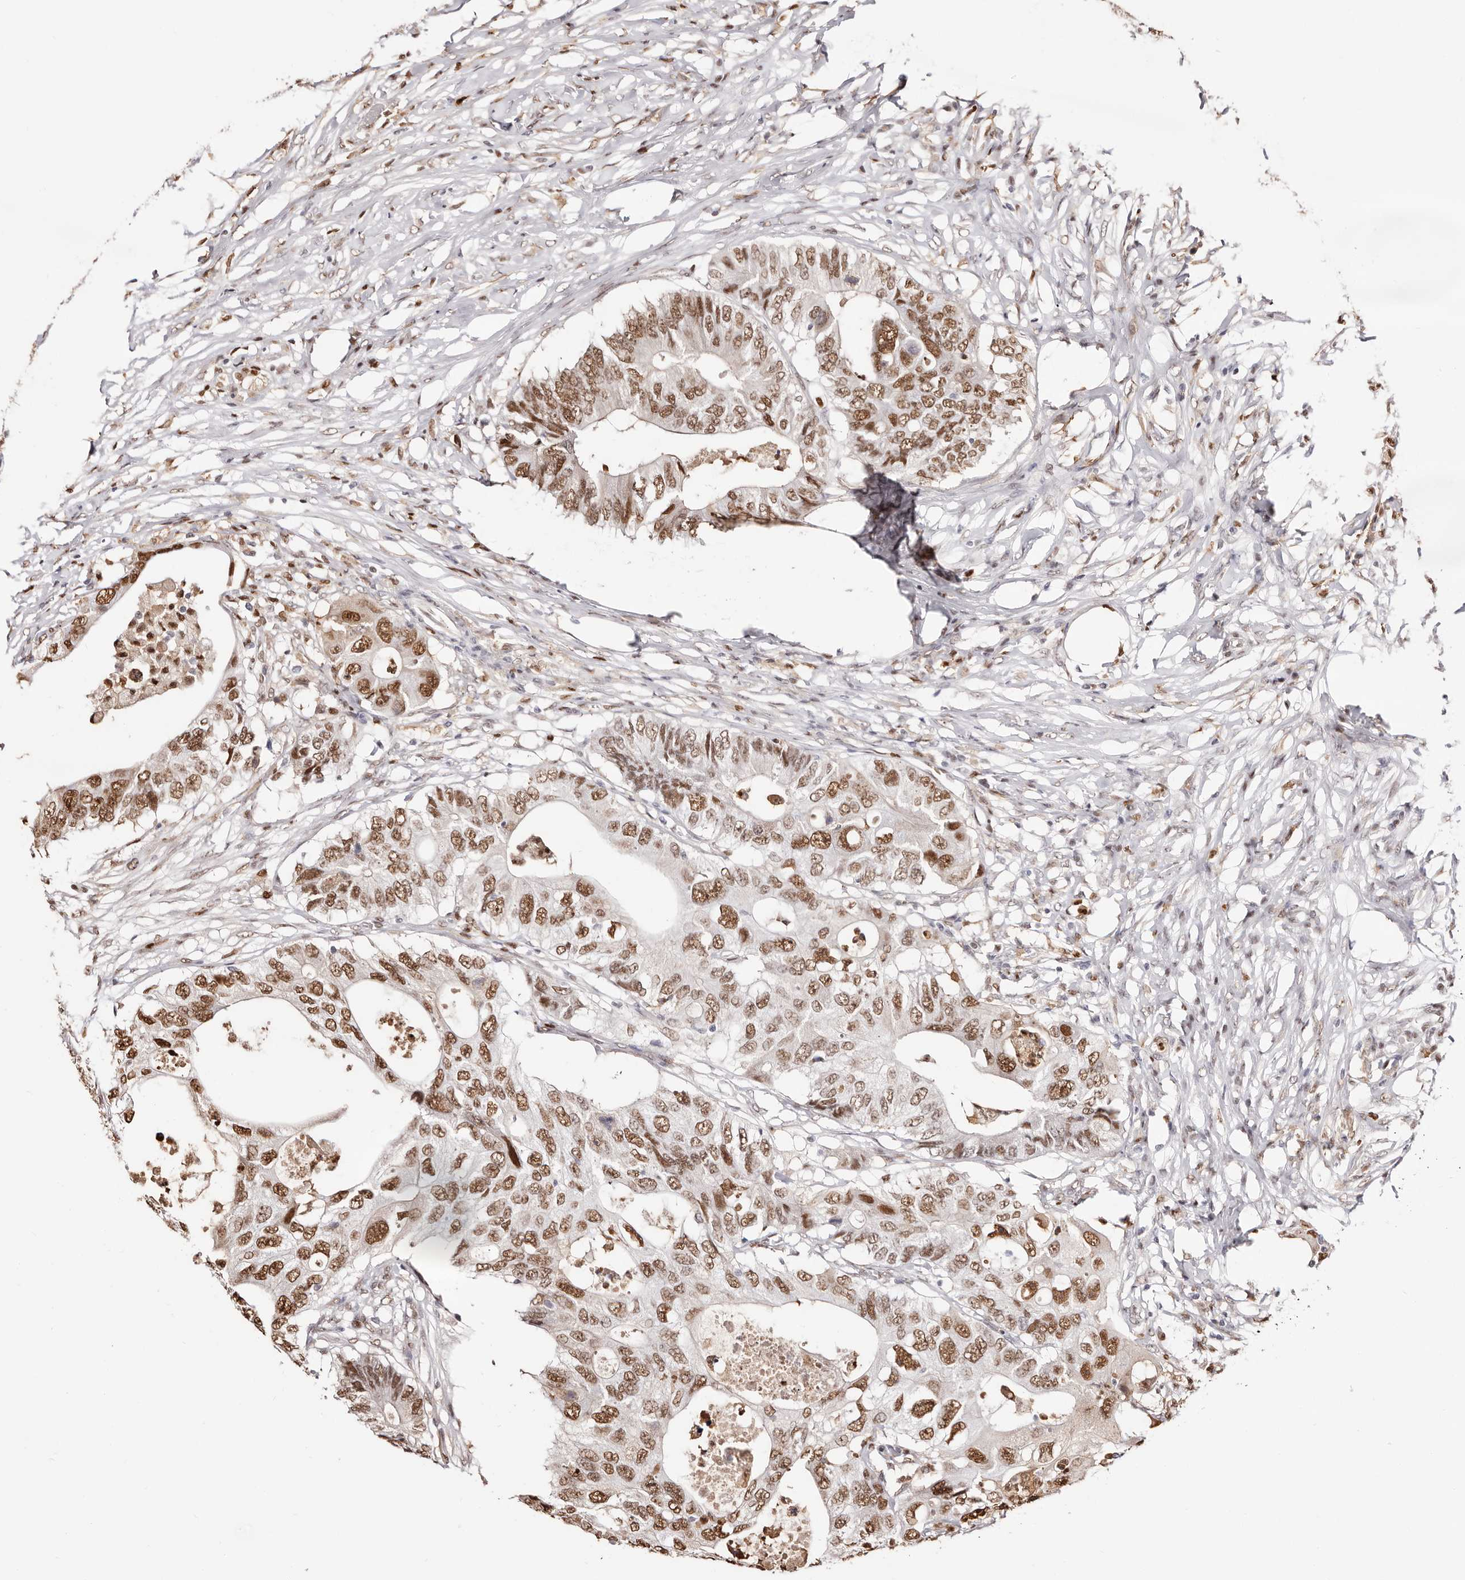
{"staining": {"intensity": "moderate", "quantity": ">75%", "location": "nuclear"}, "tissue": "colorectal cancer", "cell_type": "Tumor cells", "image_type": "cancer", "snomed": [{"axis": "morphology", "description": "Adenocarcinoma, NOS"}, {"axis": "topography", "description": "Colon"}], "caption": "Immunohistochemistry (IHC) (DAB) staining of human colorectal cancer demonstrates moderate nuclear protein positivity in about >75% of tumor cells.", "gene": "TKT", "patient": {"sex": "male", "age": 71}}